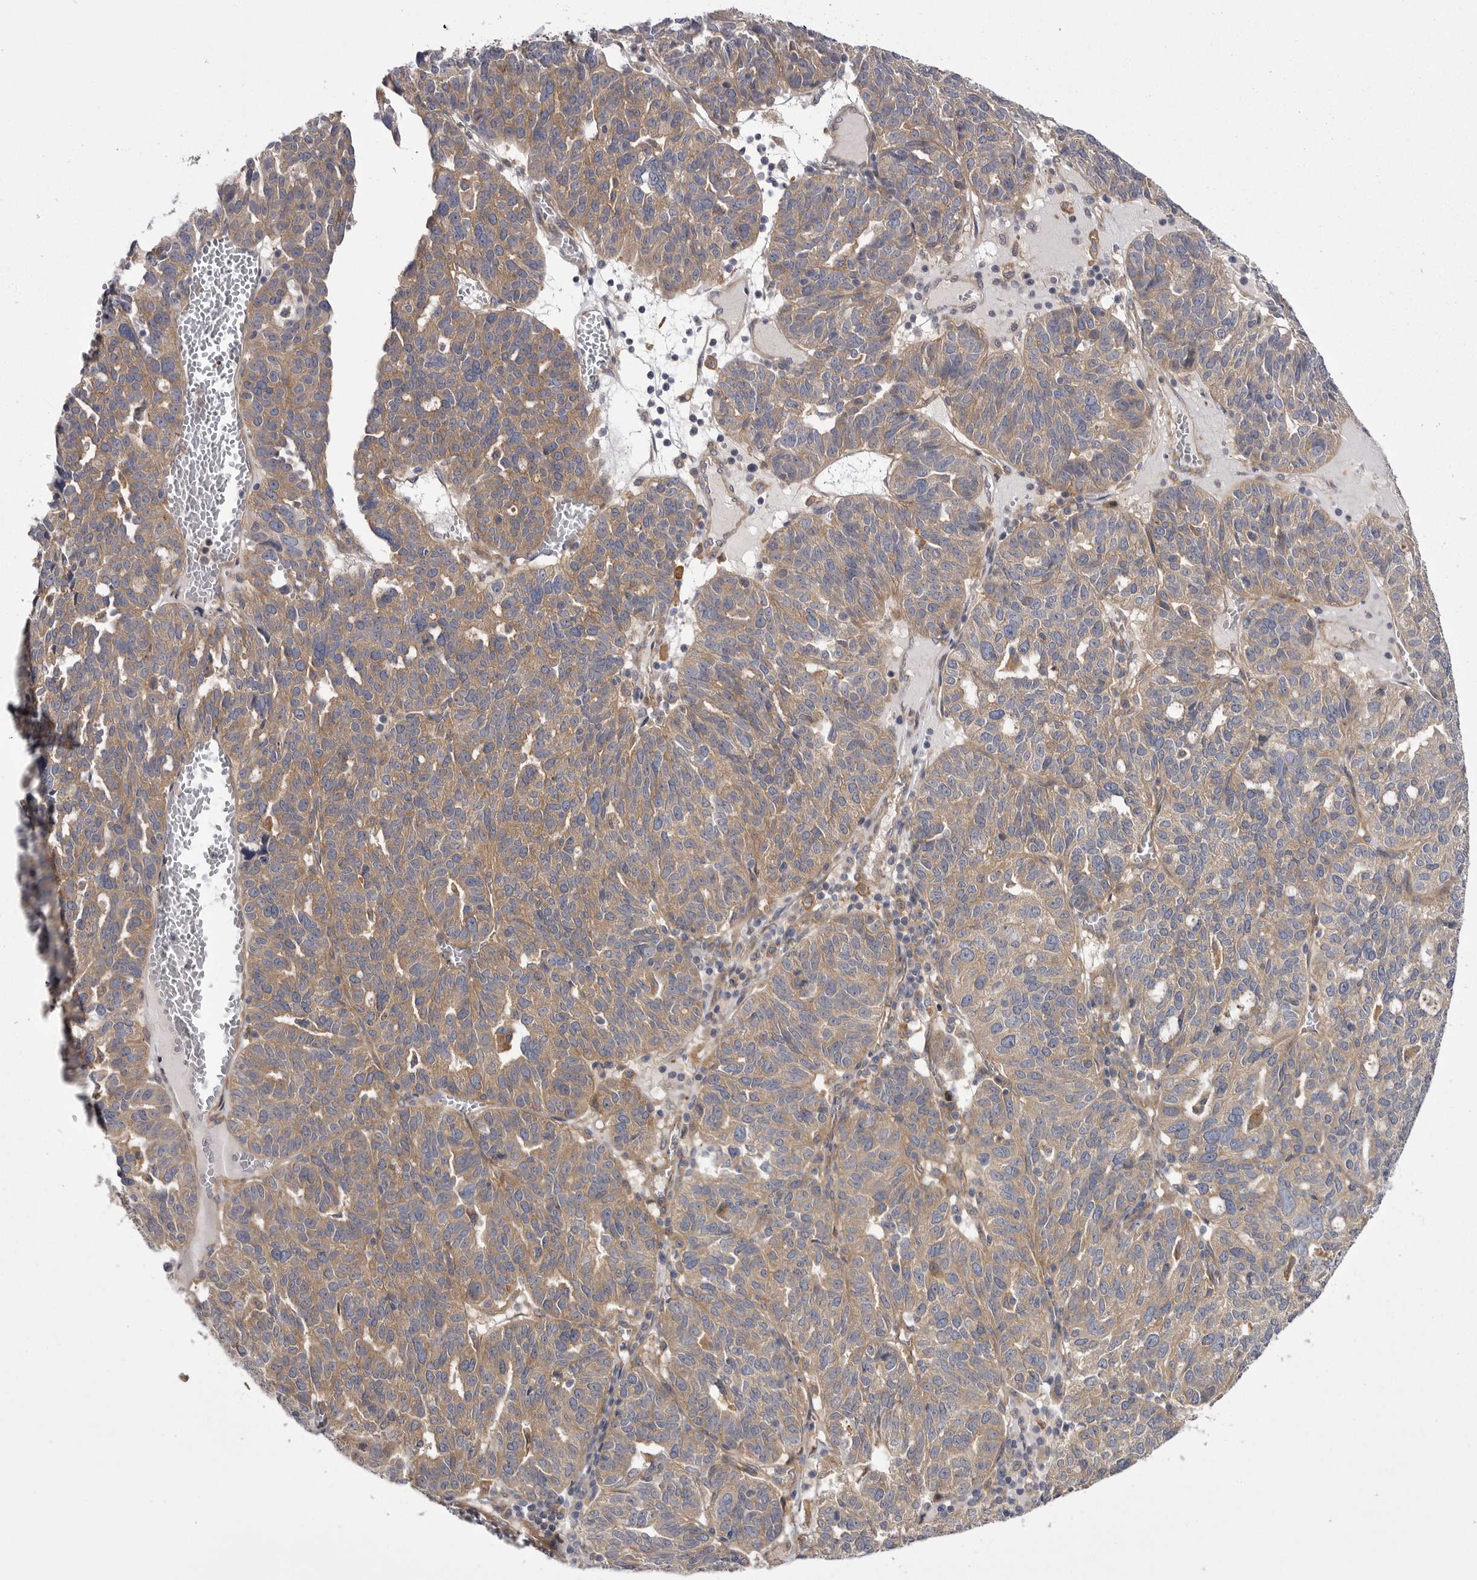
{"staining": {"intensity": "weak", "quantity": ">75%", "location": "cytoplasmic/membranous"}, "tissue": "ovarian cancer", "cell_type": "Tumor cells", "image_type": "cancer", "snomed": [{"axis": "morphology", "description": "Cystadenocarcinoma, serous, NOS"}, {"axis": "topography", "description": "Ovary"}], "caption": "An image of human ovarian cancer stained for a protein displays weak cytoplasmic/membranous brown staining in tumor cells.", "gene": "OSBPL9", "patient": {"sex": "female", "age": 59}}